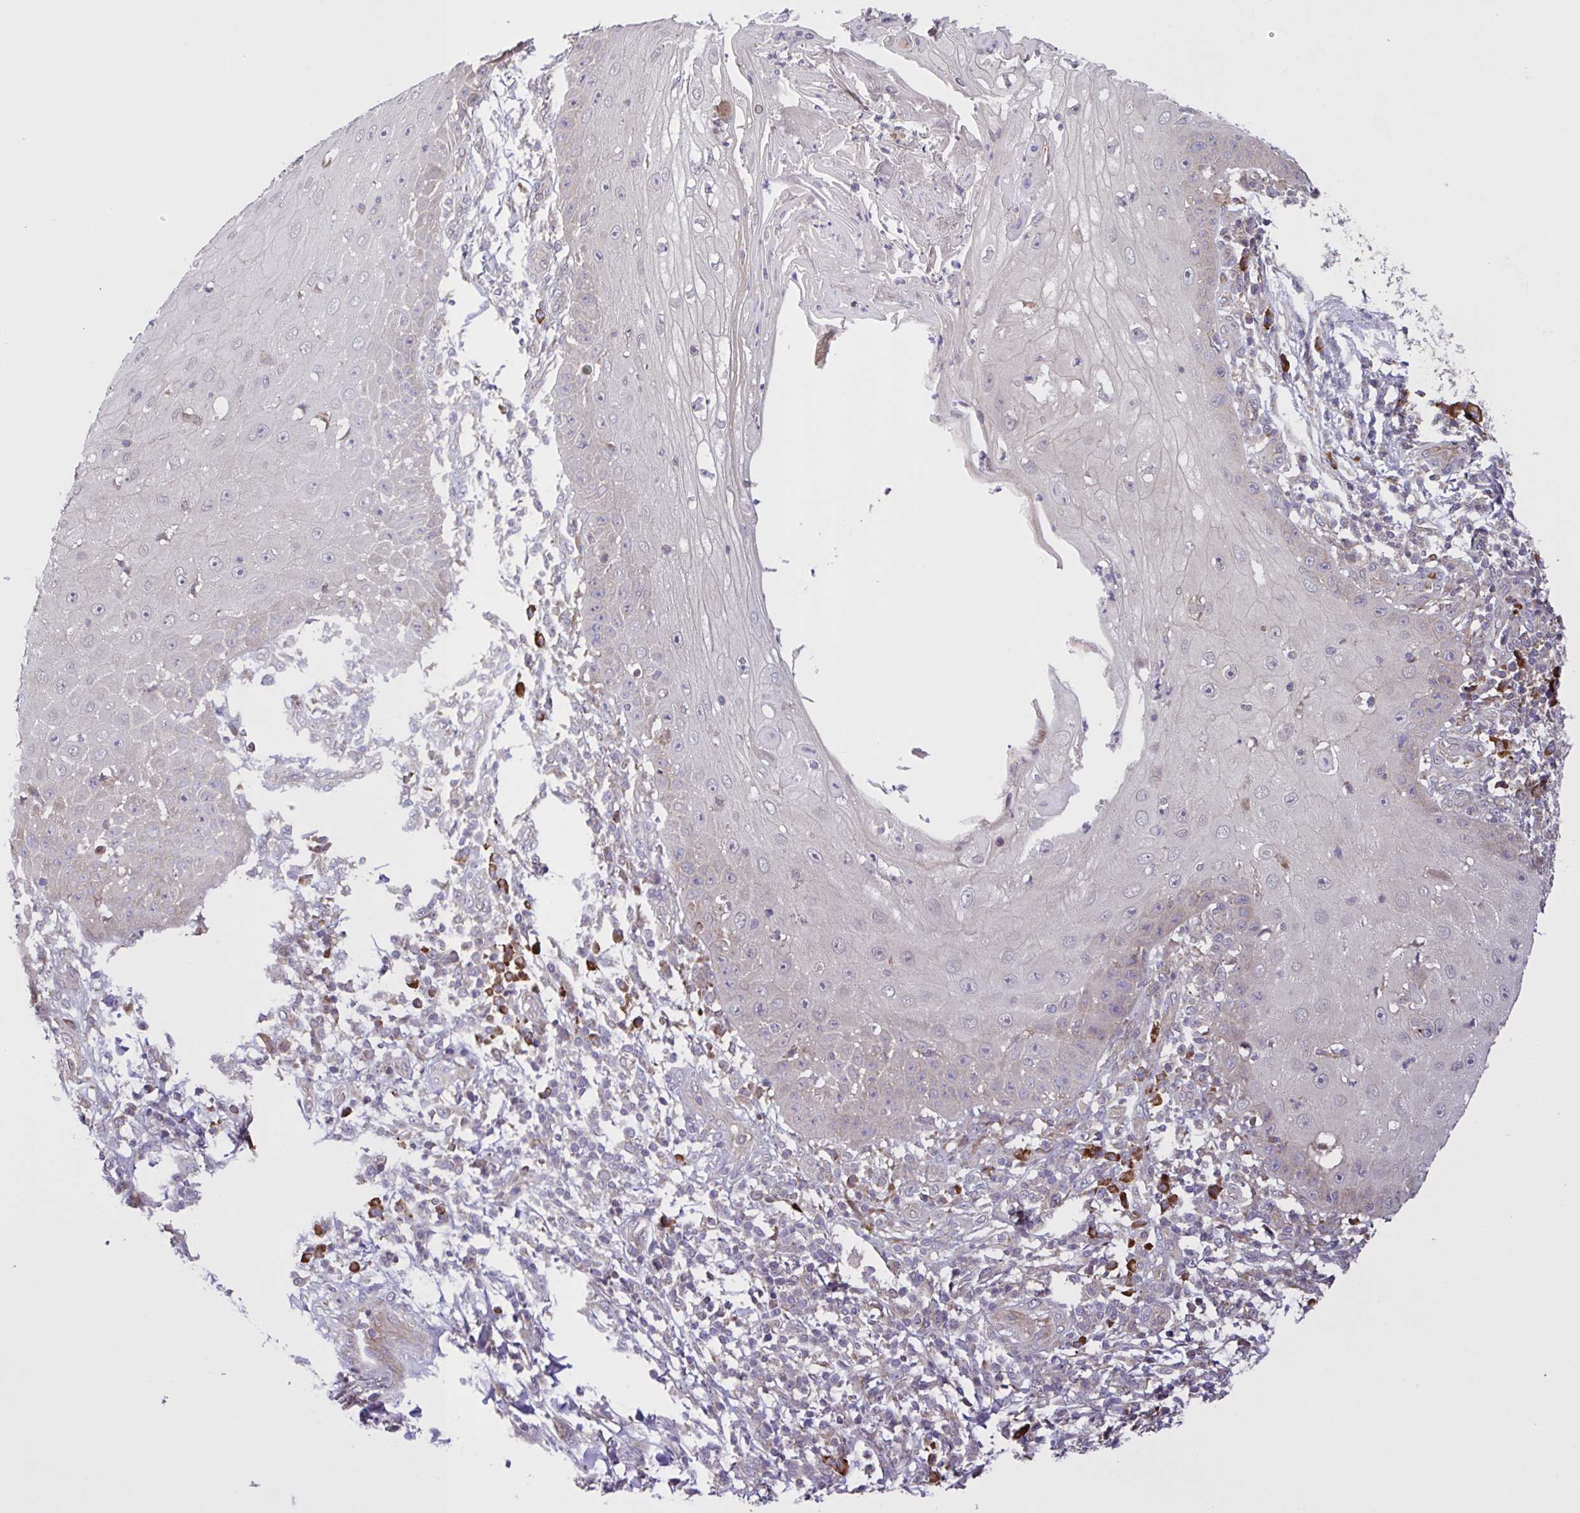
{"staining": {"intensity": "negative", "quantity": "none", "location": "none"}, "tissue": "skin cancer", "cell_type": "Tumor cells", "image_type": "cancer", "snomed": [{"axis": "morphology", "description": "Squamous cell carcinoma, NOS"}, {"axis": "topography", "description": "Skin"}], "caption": "An image of human skin cancer (squamous cell carcinoma) is negative for staining in tumor cells.", "gene": "INTS10", "patient": {"sex": "male", "age": 70}}